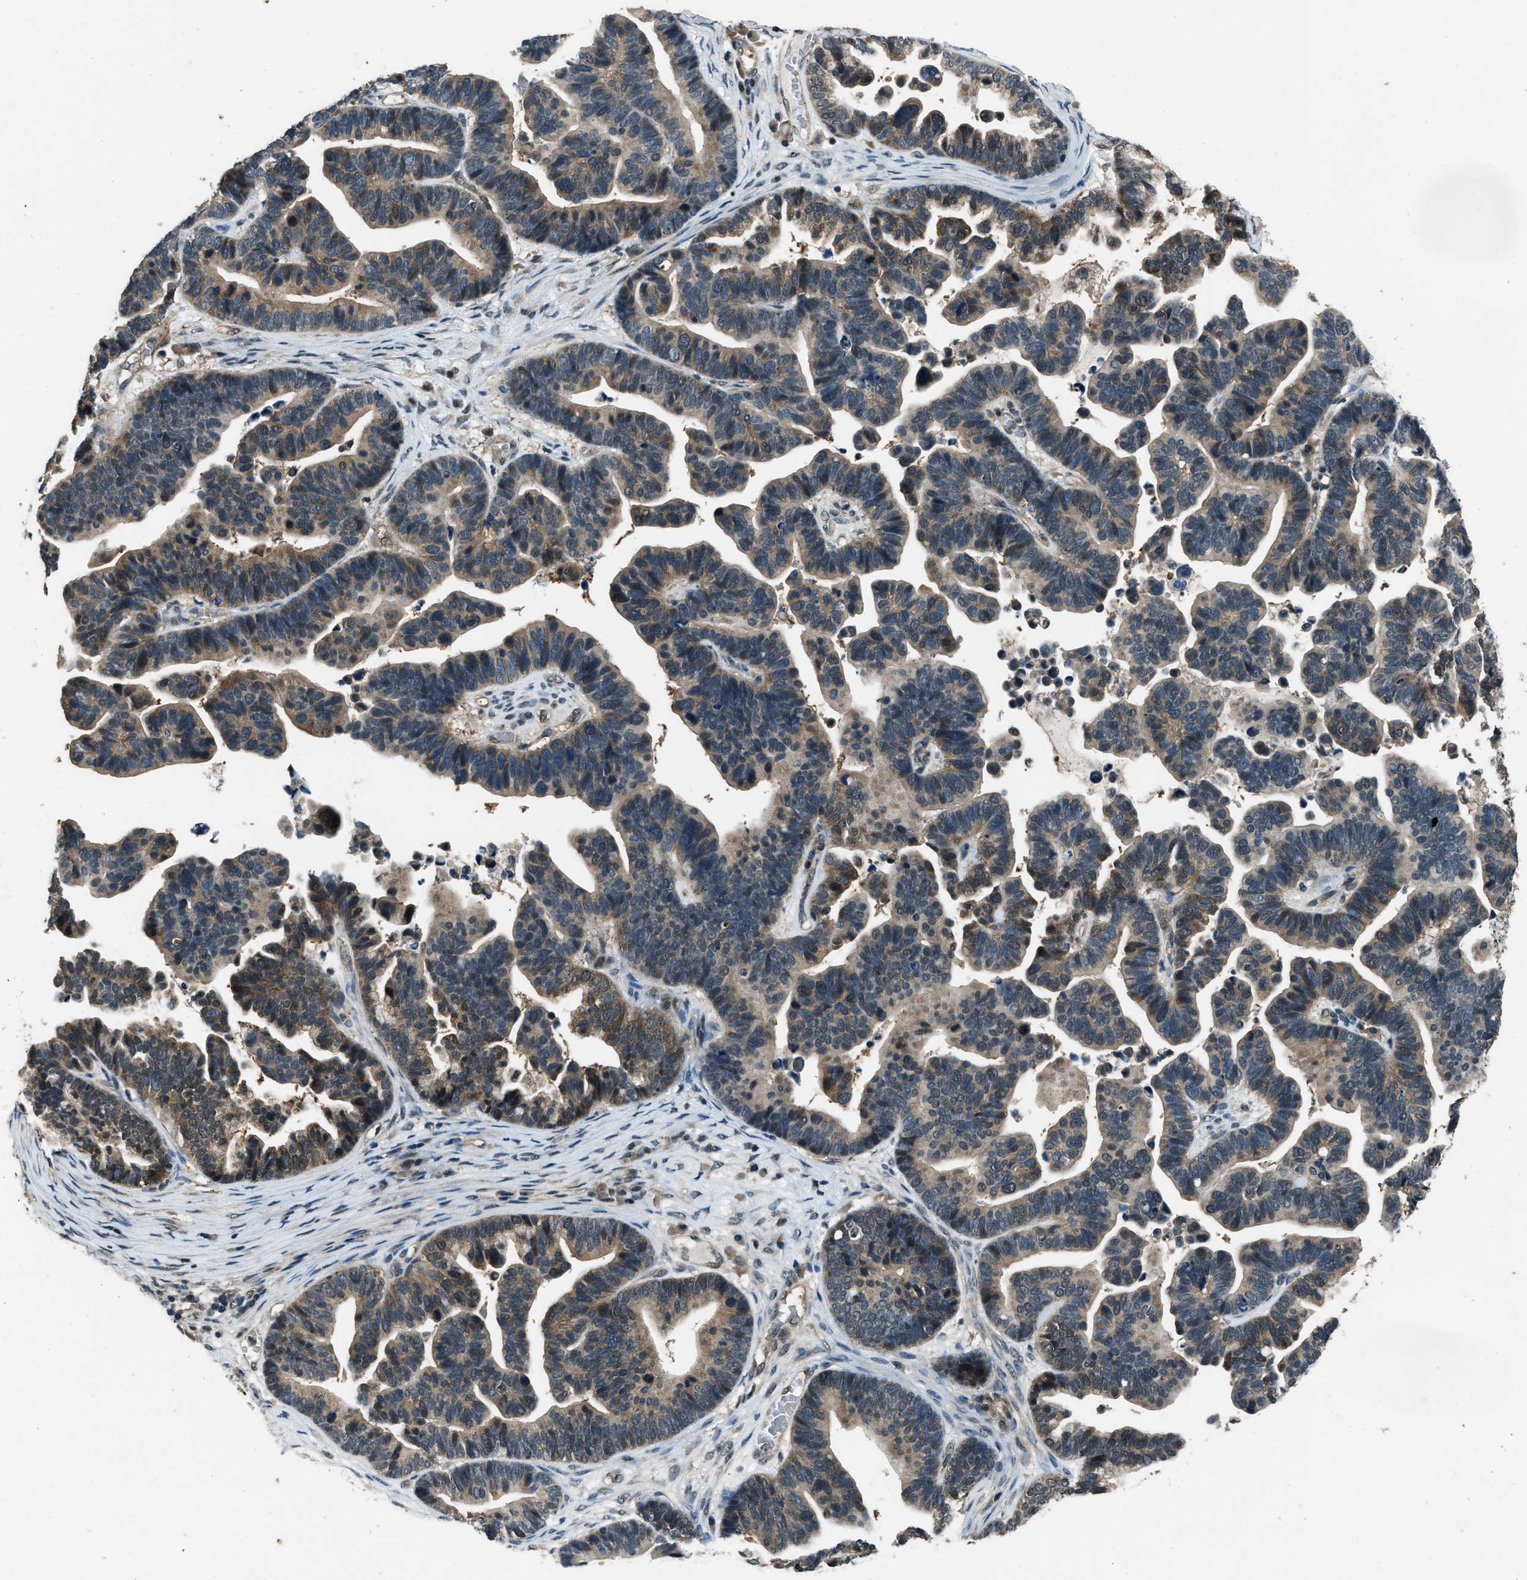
{"staining": {"intensity": "moderate", "quantity": ">75%", "location": "cytoplasmic/membranous"}, "tissue": "ovarian cancer", "cell_type": "Tumor cells", "image_type": "cancer", "snomed": [{"axis": "morphology", "description": "Cystadenocarcinoma, serous, NOS"}, {"axis": "topography", "description": "Ovary"}], "caption": "Protein analysis of ovarian serous cystadenocarcinoma tissue shows moderate cytoplasmic/membranous expression in approximately >75% of tumor cells. (IHC, brightfield microscopy, high magnification).", "gene": "NUDCD3", "patient": {"sex": "female", "age": 56}}